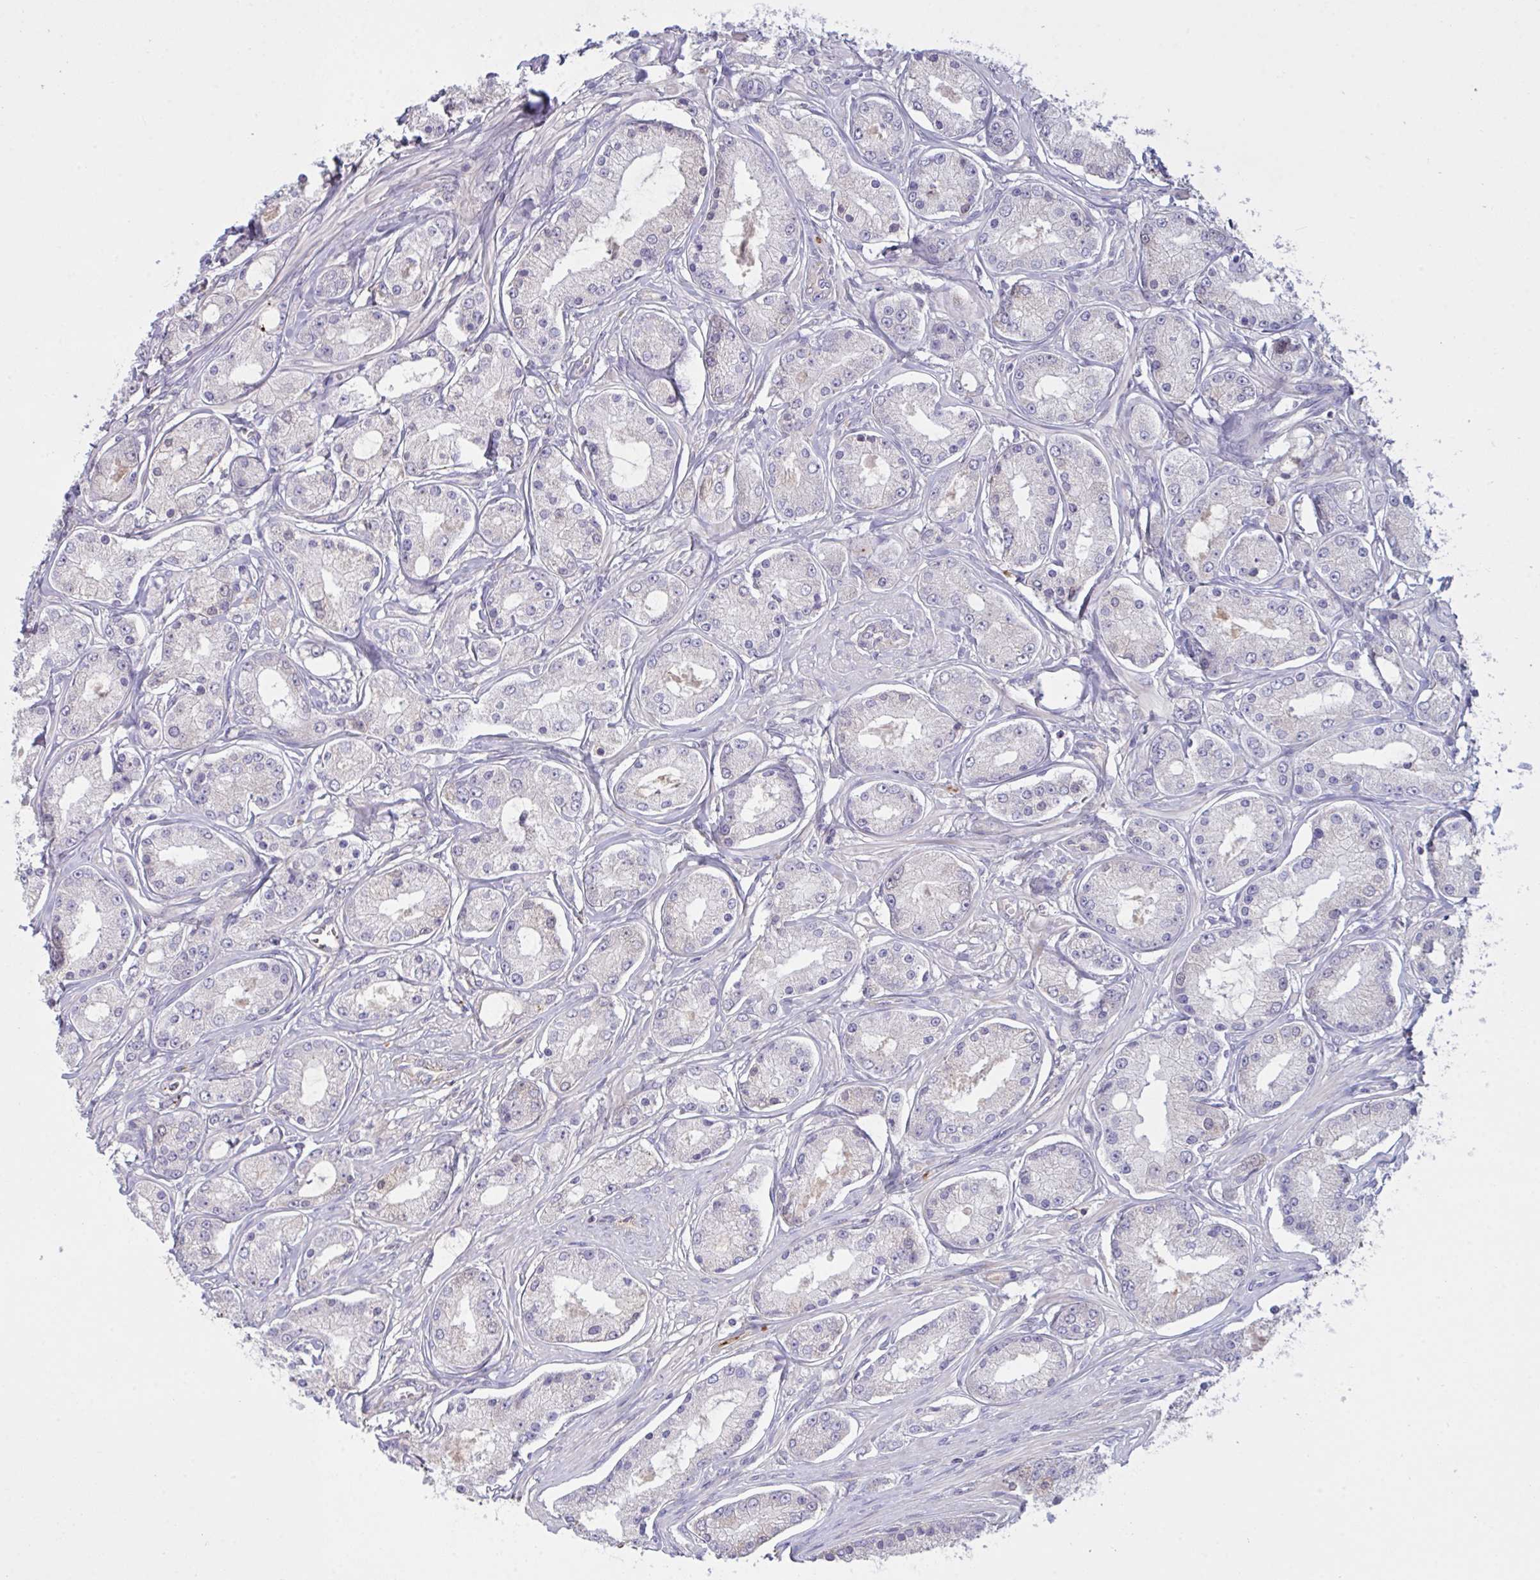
{"staining": {"intensity": "negative", "quantity": "none", "location": "none"}, "tissue": "prostate cancer", "cell_type": "Tumor cells", "image_type": "cancer", "snomed": [{"axis": "morphology", "description": "Adenocarcinoma, High grade"}, {"axis": "topography", "description": "Prostate"}], "caption": "This photomicrograph is of prostate cancer stained with immunohistochemistry to label a protein in brown with the nuclei are counter-stained blue. There is no positivity in tumor cells.", "gene": "IL1R1", "patient": {"sex": "male", "age": 66}}